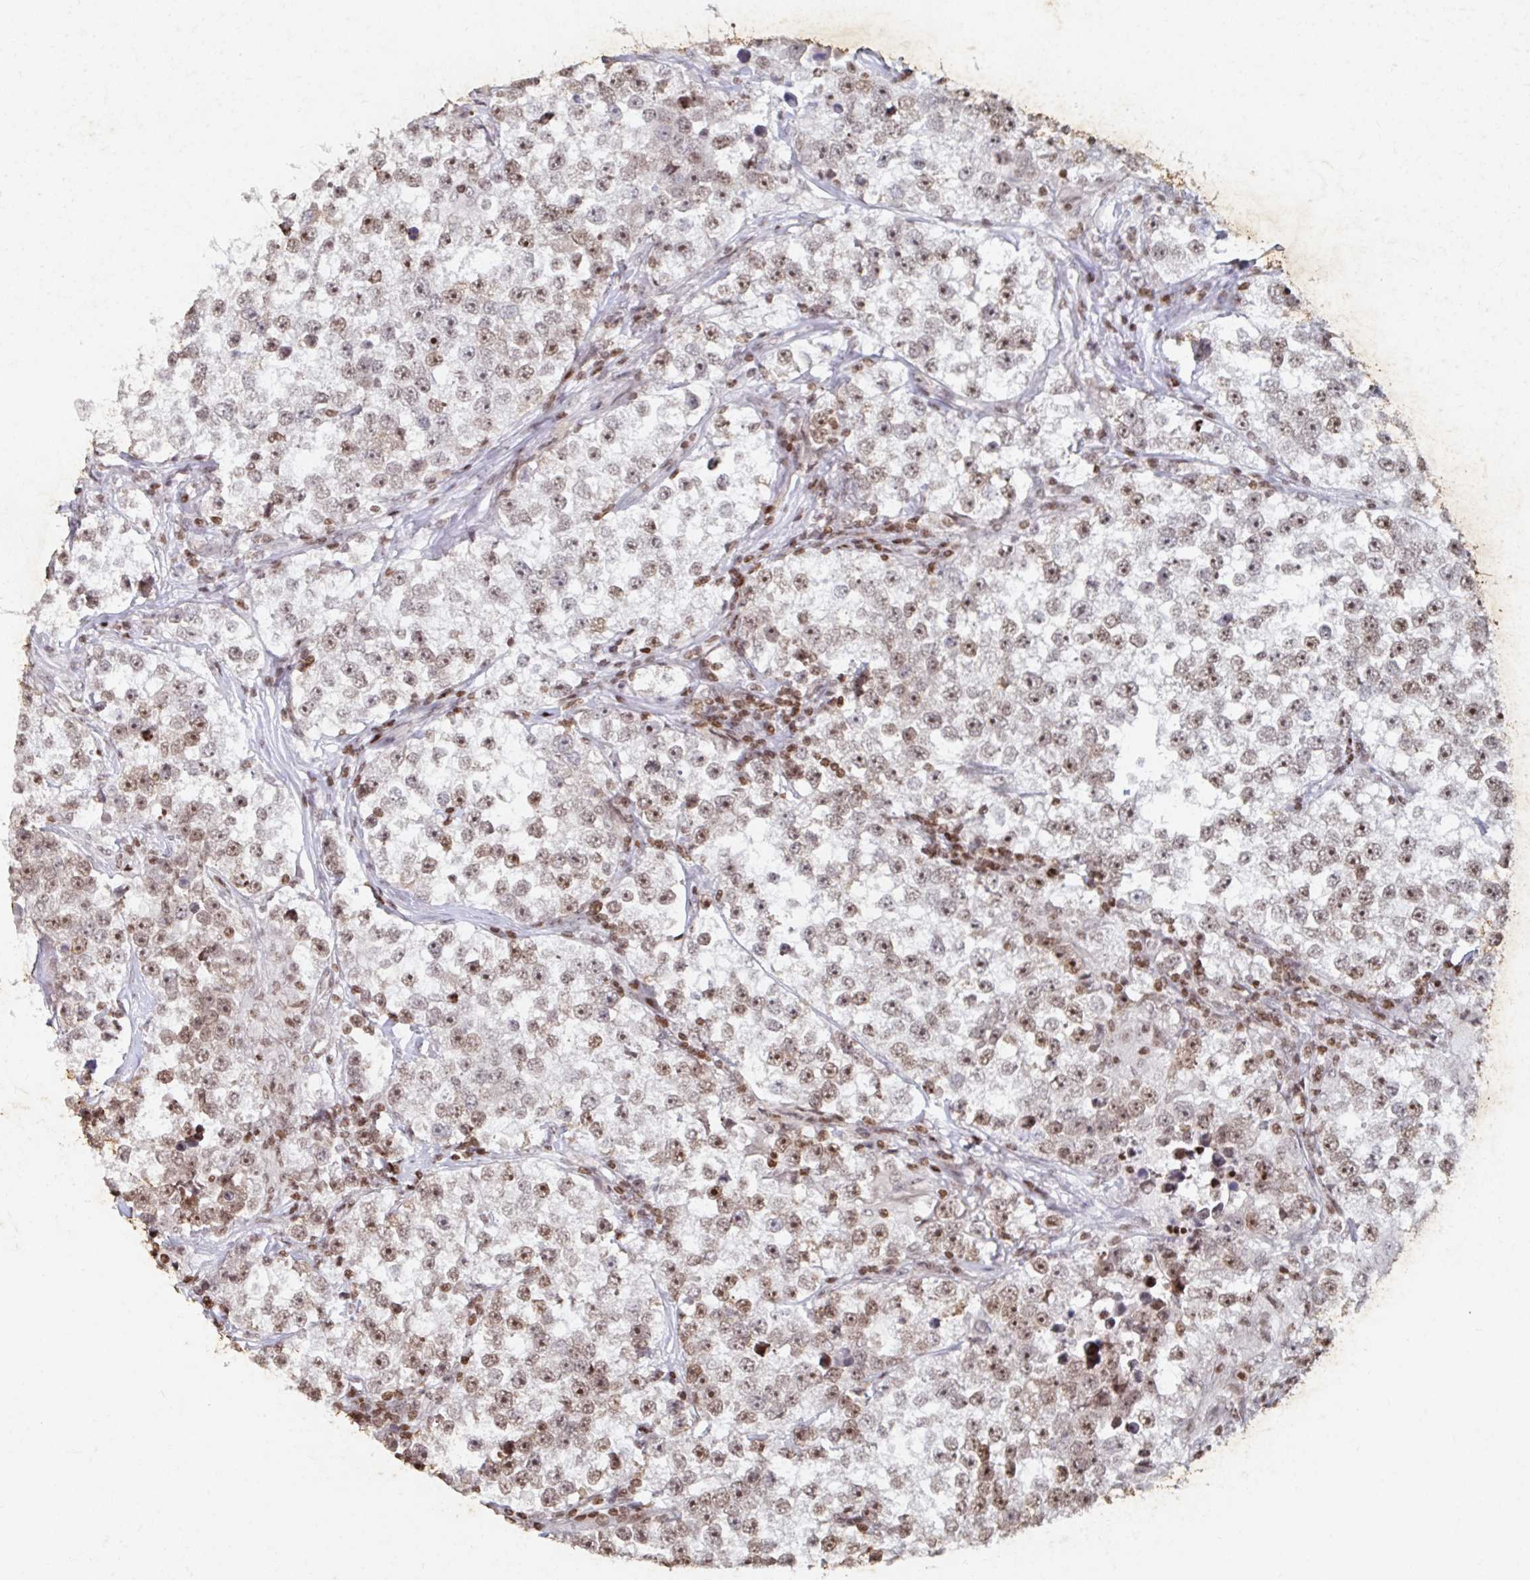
{"staining": {"intensity": "moderate", "quantity": ">75%", "location": "nuclear"}, "tissue": "testis cancer", "cell_type": "Tumor cells", "image_type": "cancer", "snomed": [{"axis": "morphology", "description": "Seminoma, NOS"}, {"axis": "topography", "description": "Testis"}], "caption": "Human testis cancer (seminoma) stained for a protein (brown) demonstrates moderate nuclear positive positivity in approximately >75% of tumor cells.", "gene": "C19orf53", "patient": {"sex": "male", "age": 46}}